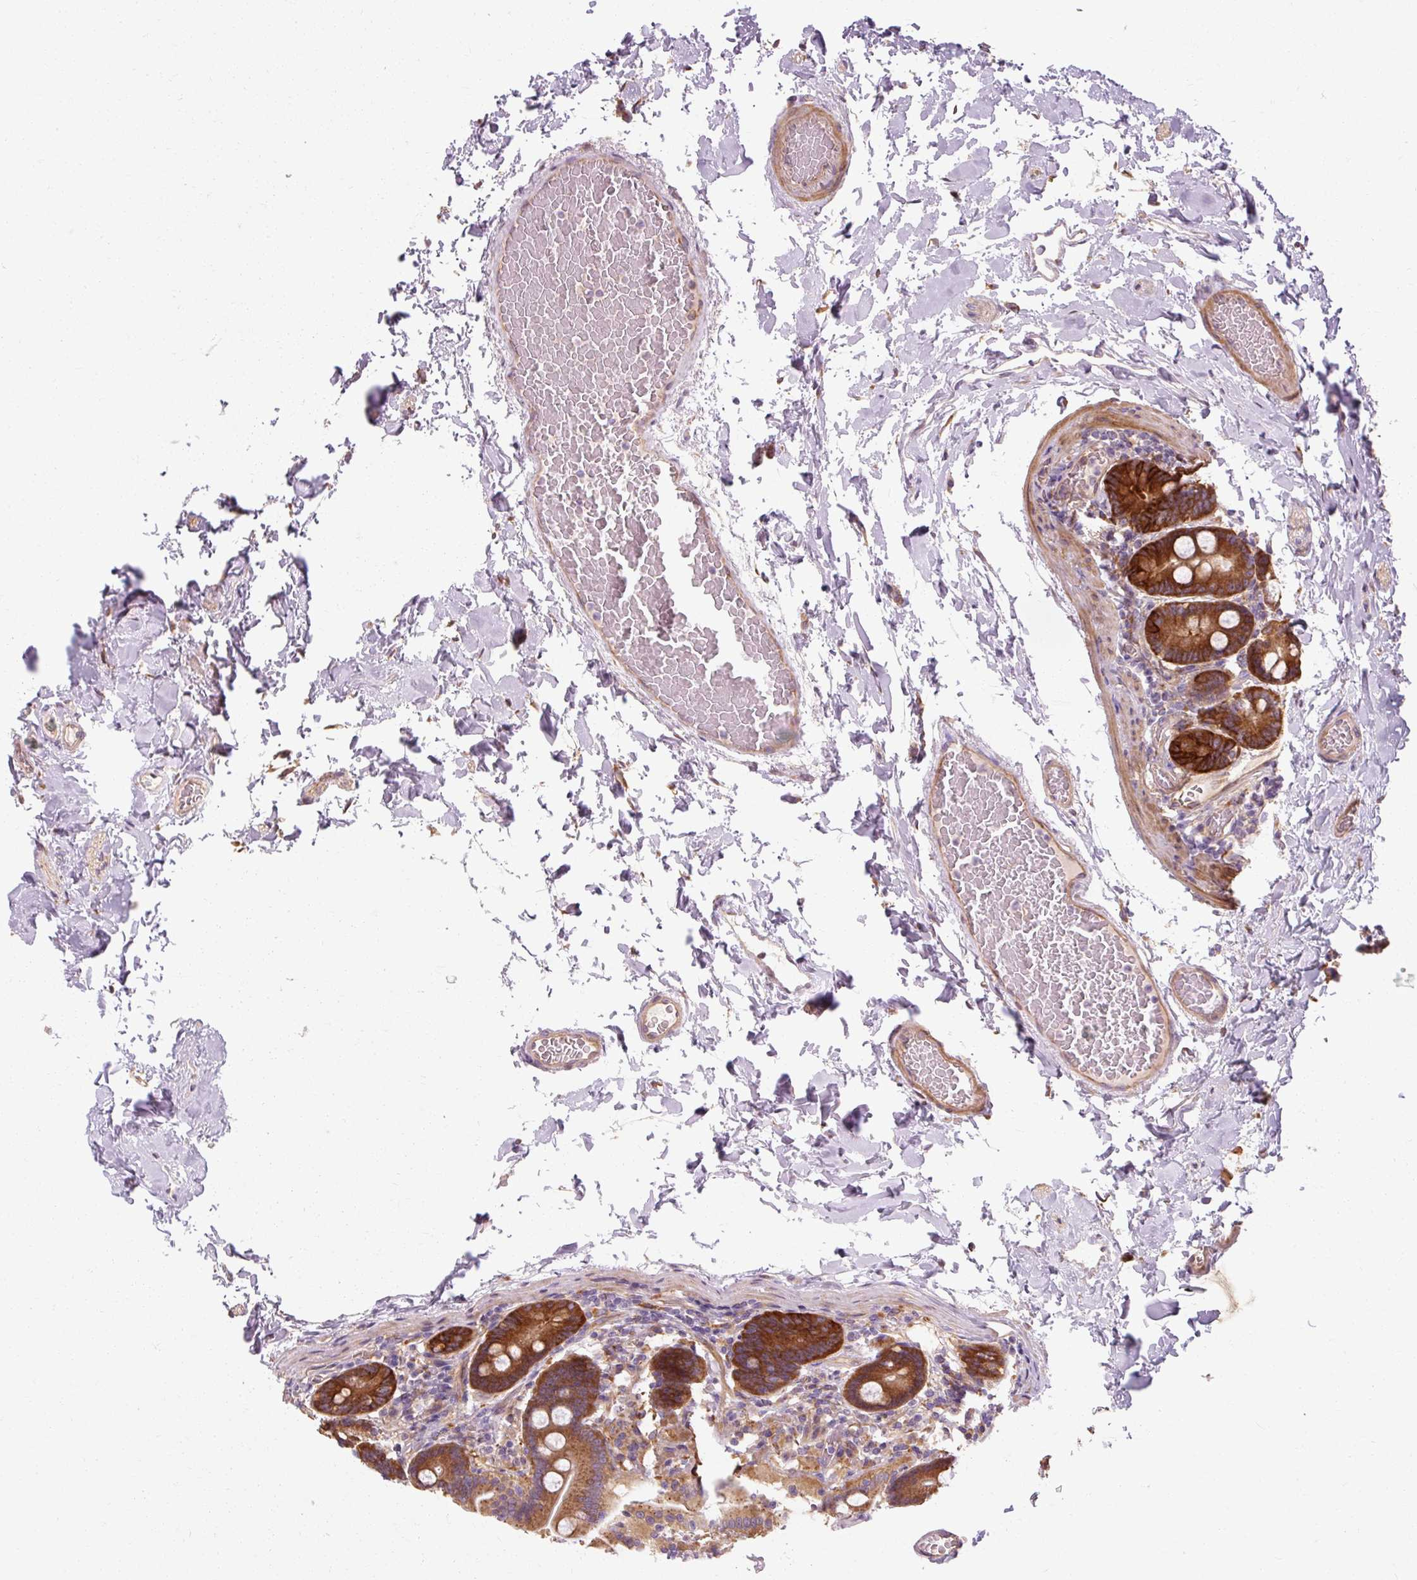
{"staining": {"intensity": "strong", "quantity": ">75%", "location": "cytoplasmic/membranous"}, "tissue": "duodenum", "cell_type": "Glandular cells", "image_type": "normal", "snomed": [{"axis": "morphology", "description": "Normal tissue, NOS"}, {"axis": "topography", "description": "Duodenum"}], "caption": "Brown immunohistochemical staining in benign human duodenum displays strong cytoplasmic/membranous expression in approximately >75% of glandular cells.", "gene": "TBC1D4", "patient": {"sex": "male", "age": 55}}